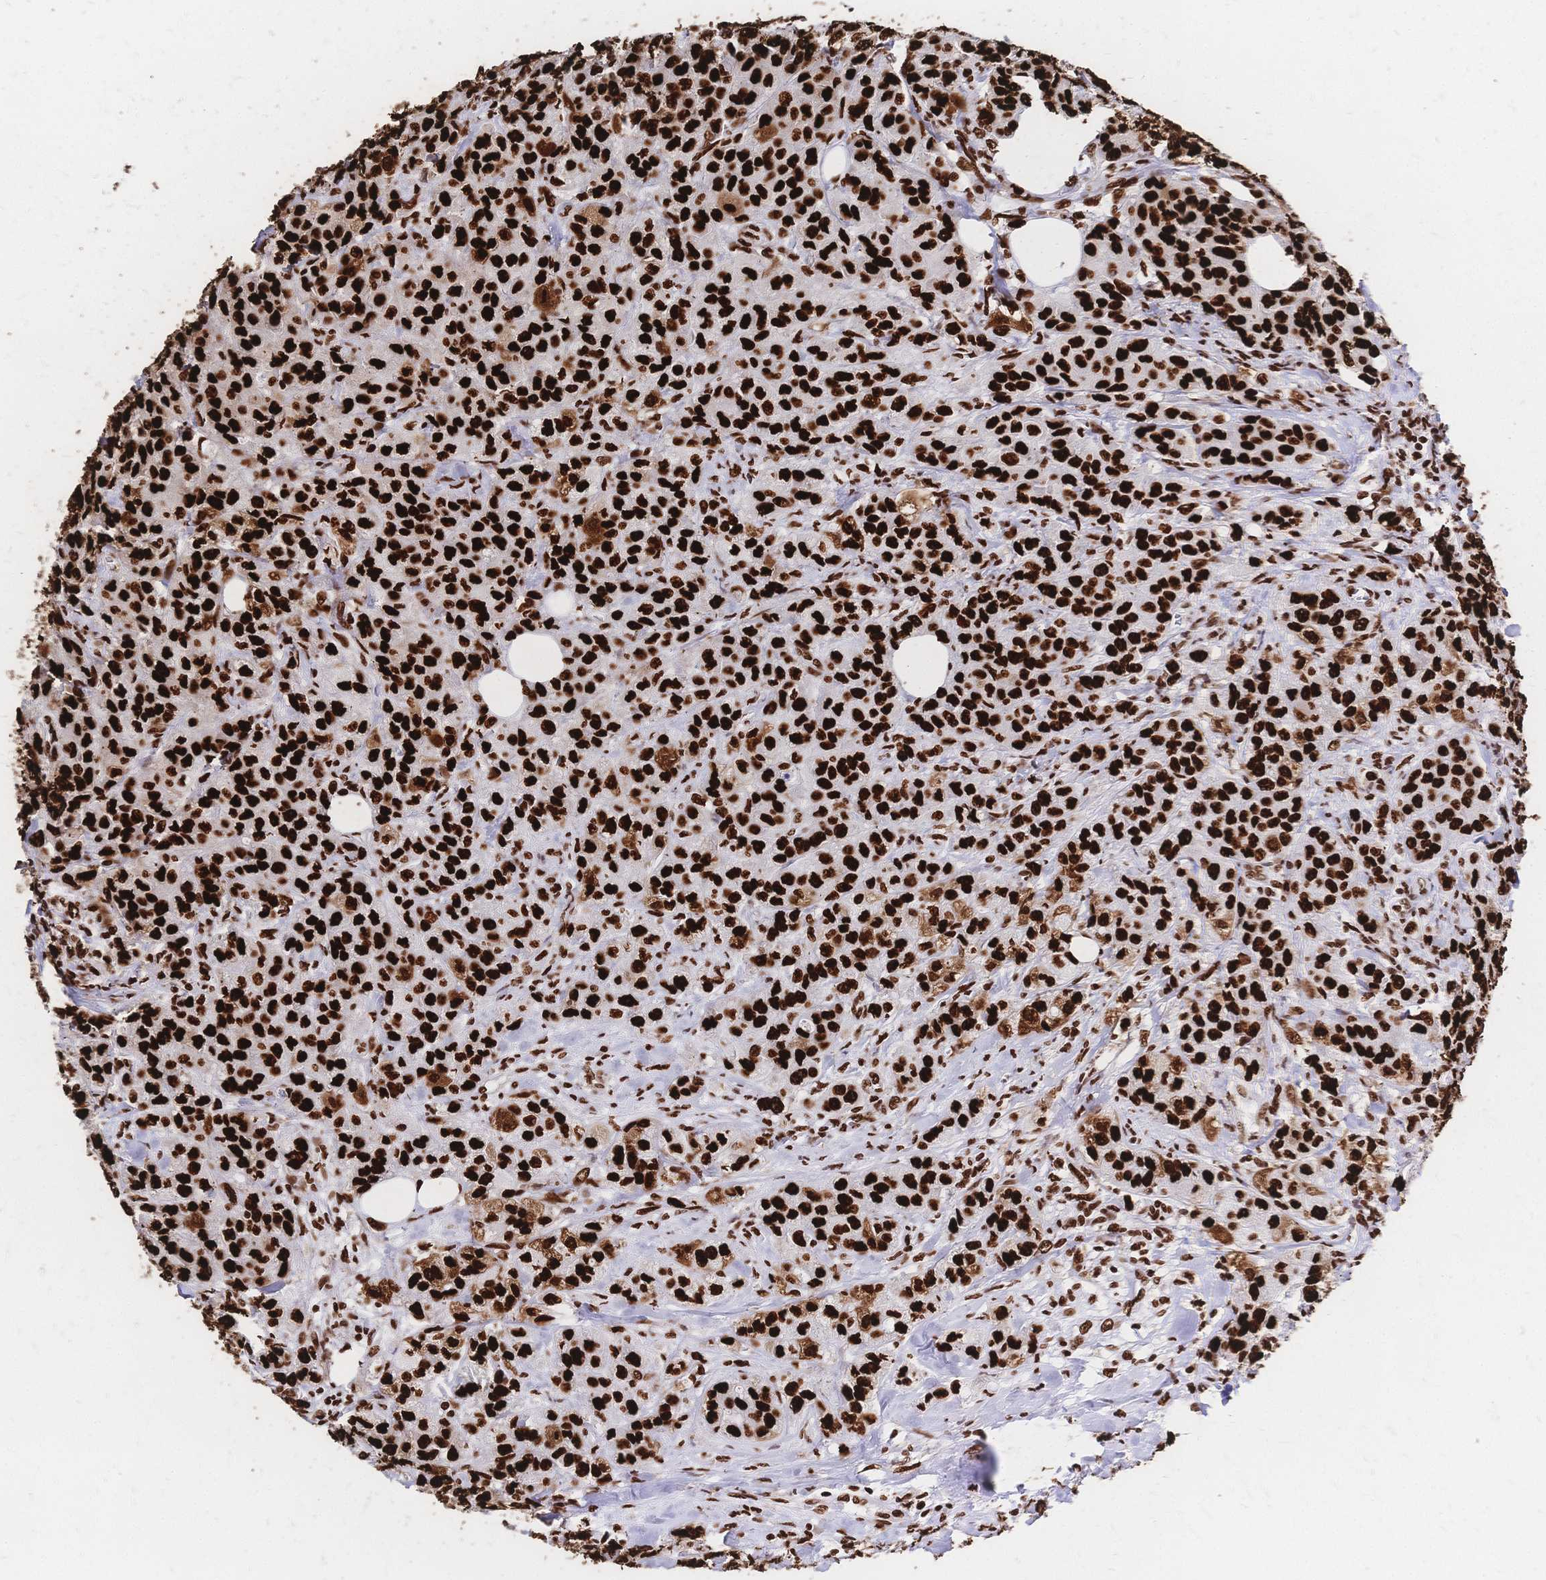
{"staining": {"intensity": "strong", "quantity": ">75%", "location": "nuclear"}, "tissue": "breast cancer", "cell_type": "Tumor cells", "image_type": "cancer", "snomed": [{"axis": "morphology", "description": "Normal tissue, NOS"}, {"axis": "morphology", "description": "Duct carcinoma"}, {"axis": "topography", "description": "Breast"}], "caption": "Breast cancer stained for a protein (brown) shows strong nuclear positive staining in about >75% of tumor cells.", "gene": "HDGF", "patient": {"sex": "female", "age": 43}}